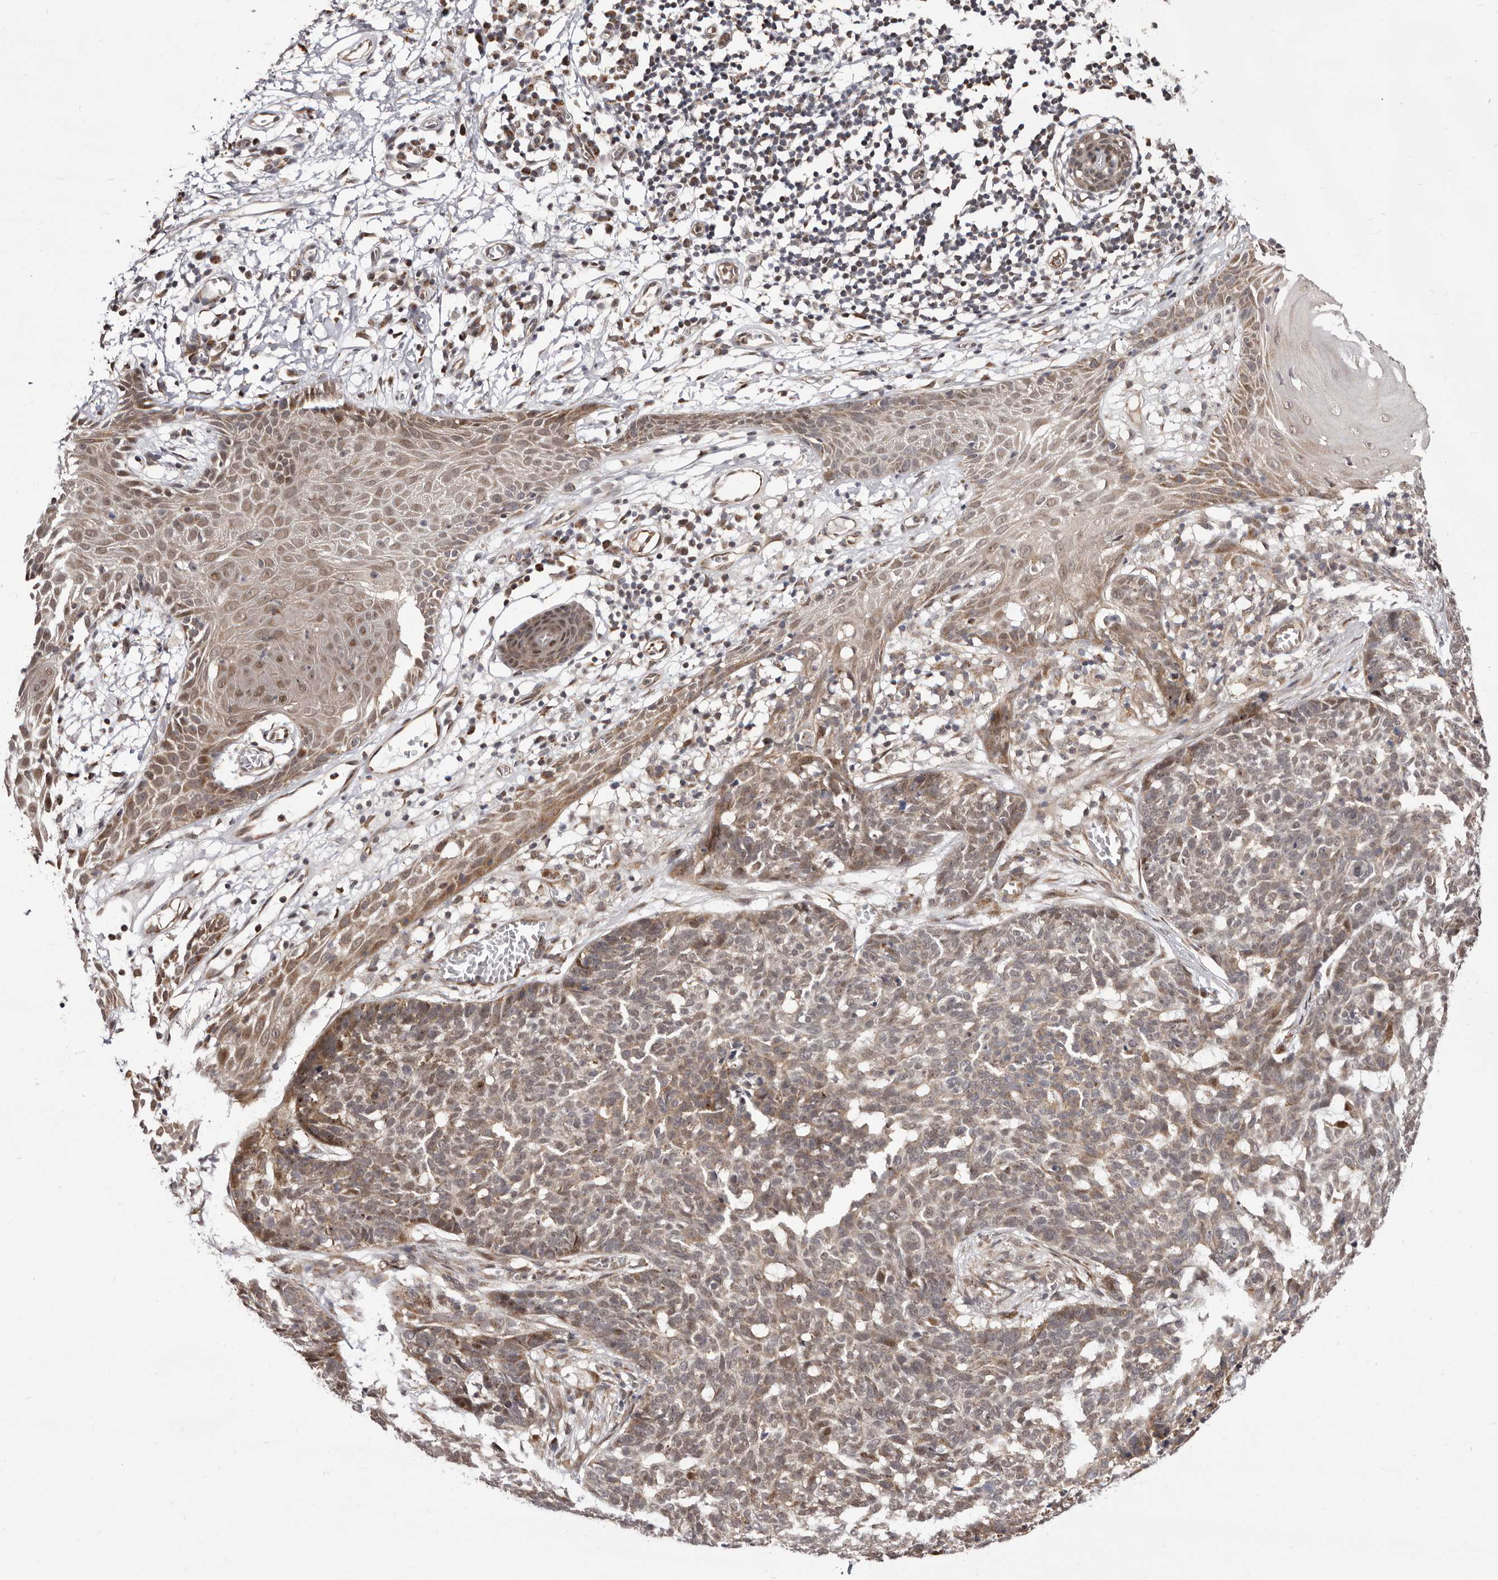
{"staining": {"intensity": "weak", "quantity": ">75%", "location": "cytoplasmic/membranous,nuclear"}, "tissue": "skin cancer", "cell_type": "Tumor cells", "image_type": "cancer", "snomed": [{"axis": "morphology", "description": "Basal cell carcinoma"}, {"axis": "topography", "description": "Skin"}], "caption": "Basal cell carcinoma (skin) was stained to show a protein in brown. There is low levels of weak cytoplasmic/membranous and nuclear positivity in approximately >75% of tumor cells. The staining was performed using DAB (3,3'-diaminobenzidine) to visualize the protein expression in brown, while the nuclei were stained in blue with hematoxylin (Magnification: 20x).", "gene": "GLRX3", "patient": {"sex": "male", "age": 85}}